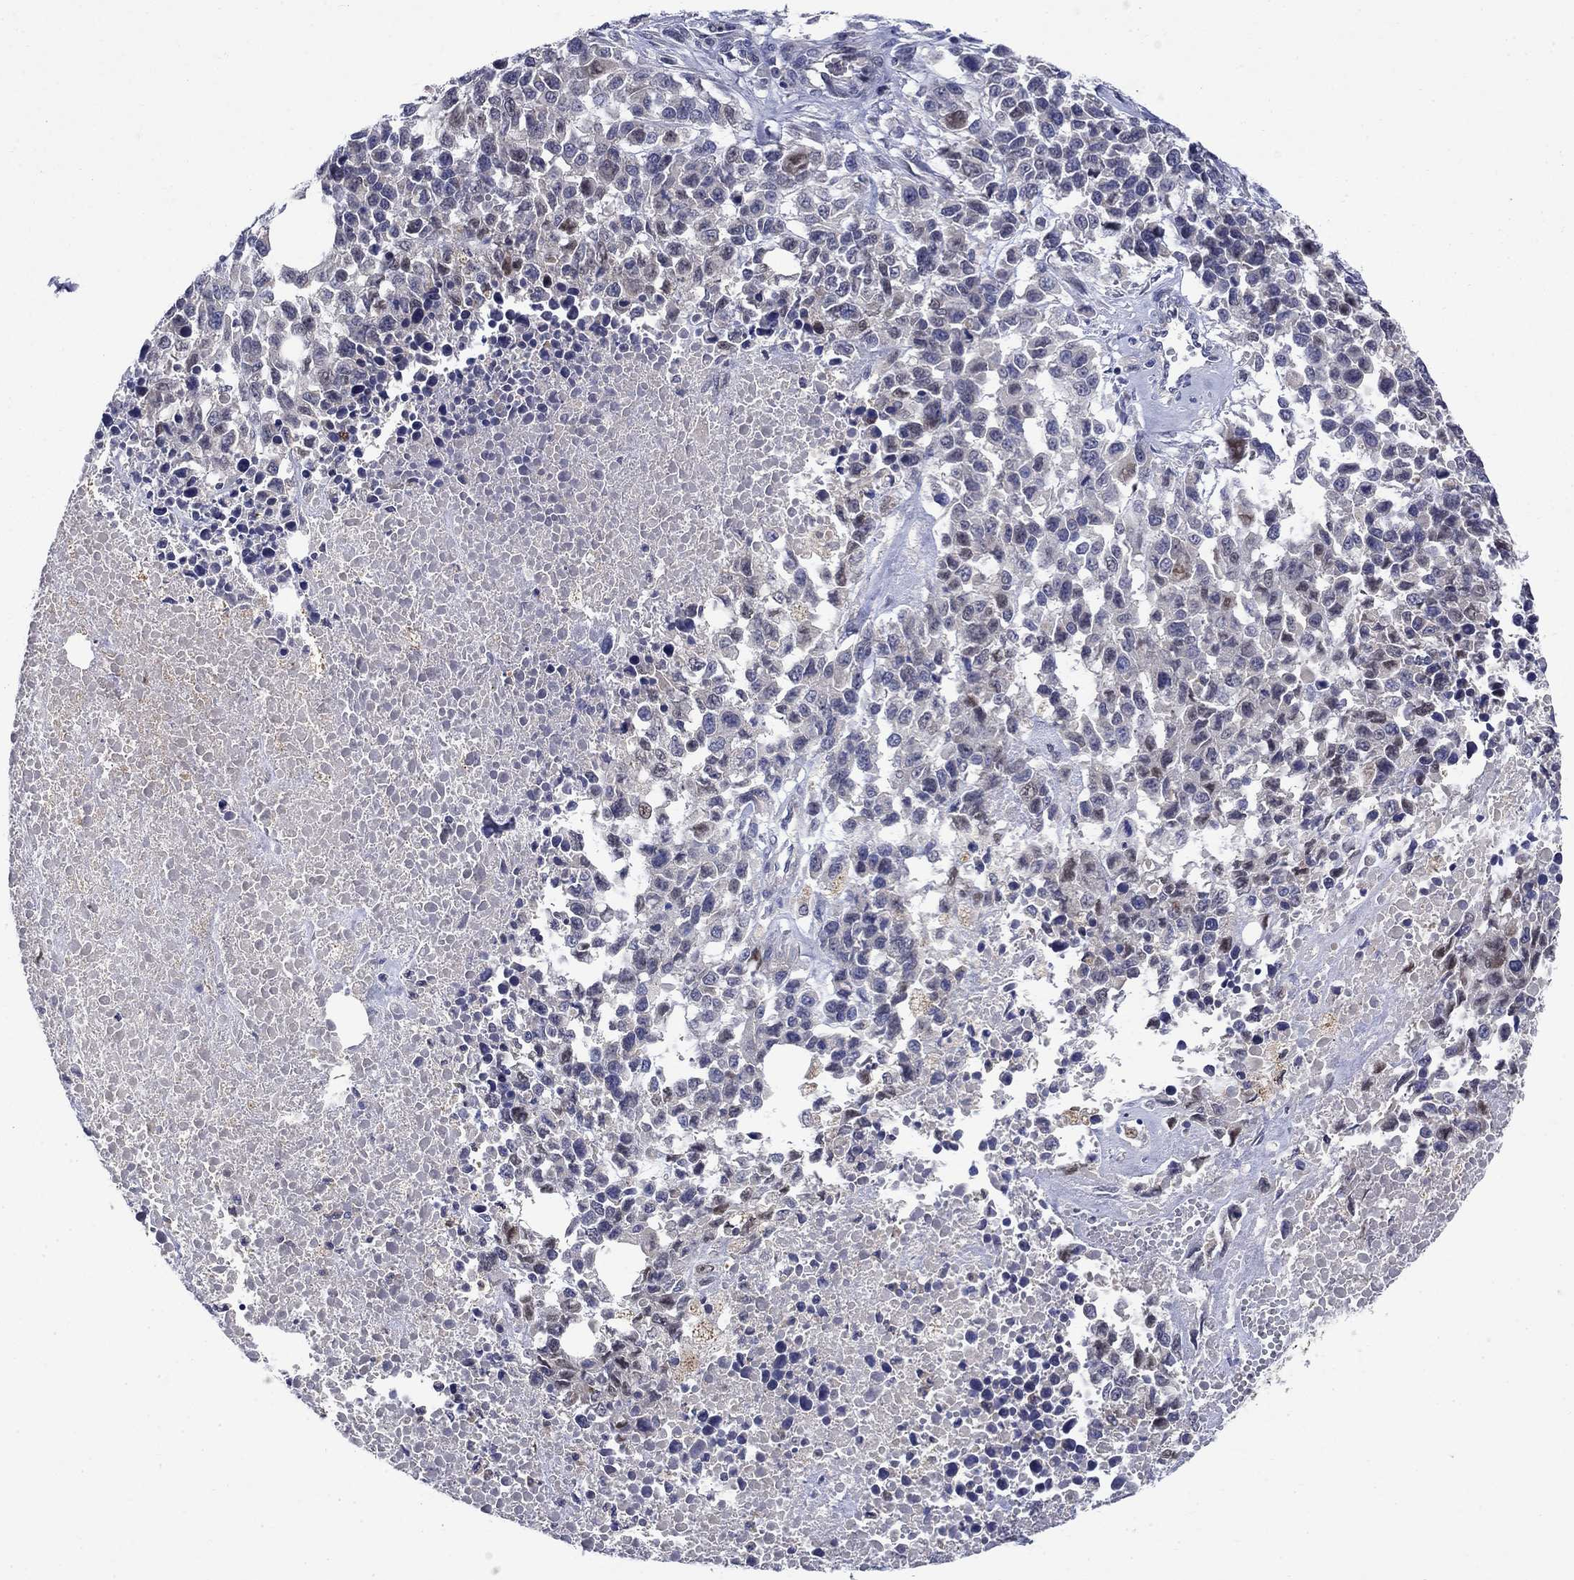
{"staining": {"intensity": "negative", "quantity": "none", "location": "none"}, "tissue": "melanoma", "cell_type": "Tumor cells", "image_type": "cancer", "snomed": [{"axis": "morphology", "description": "Malignant melanoma, Metastatic site"}, {"axis": "topography", "description": "Skin"}], "caption": "DAB immunohistochemical staining of melanoma demonstrates no significant expression in tumor cells.", "gene": "STAB2", "patient": {"sex": "male", "age": 84}}